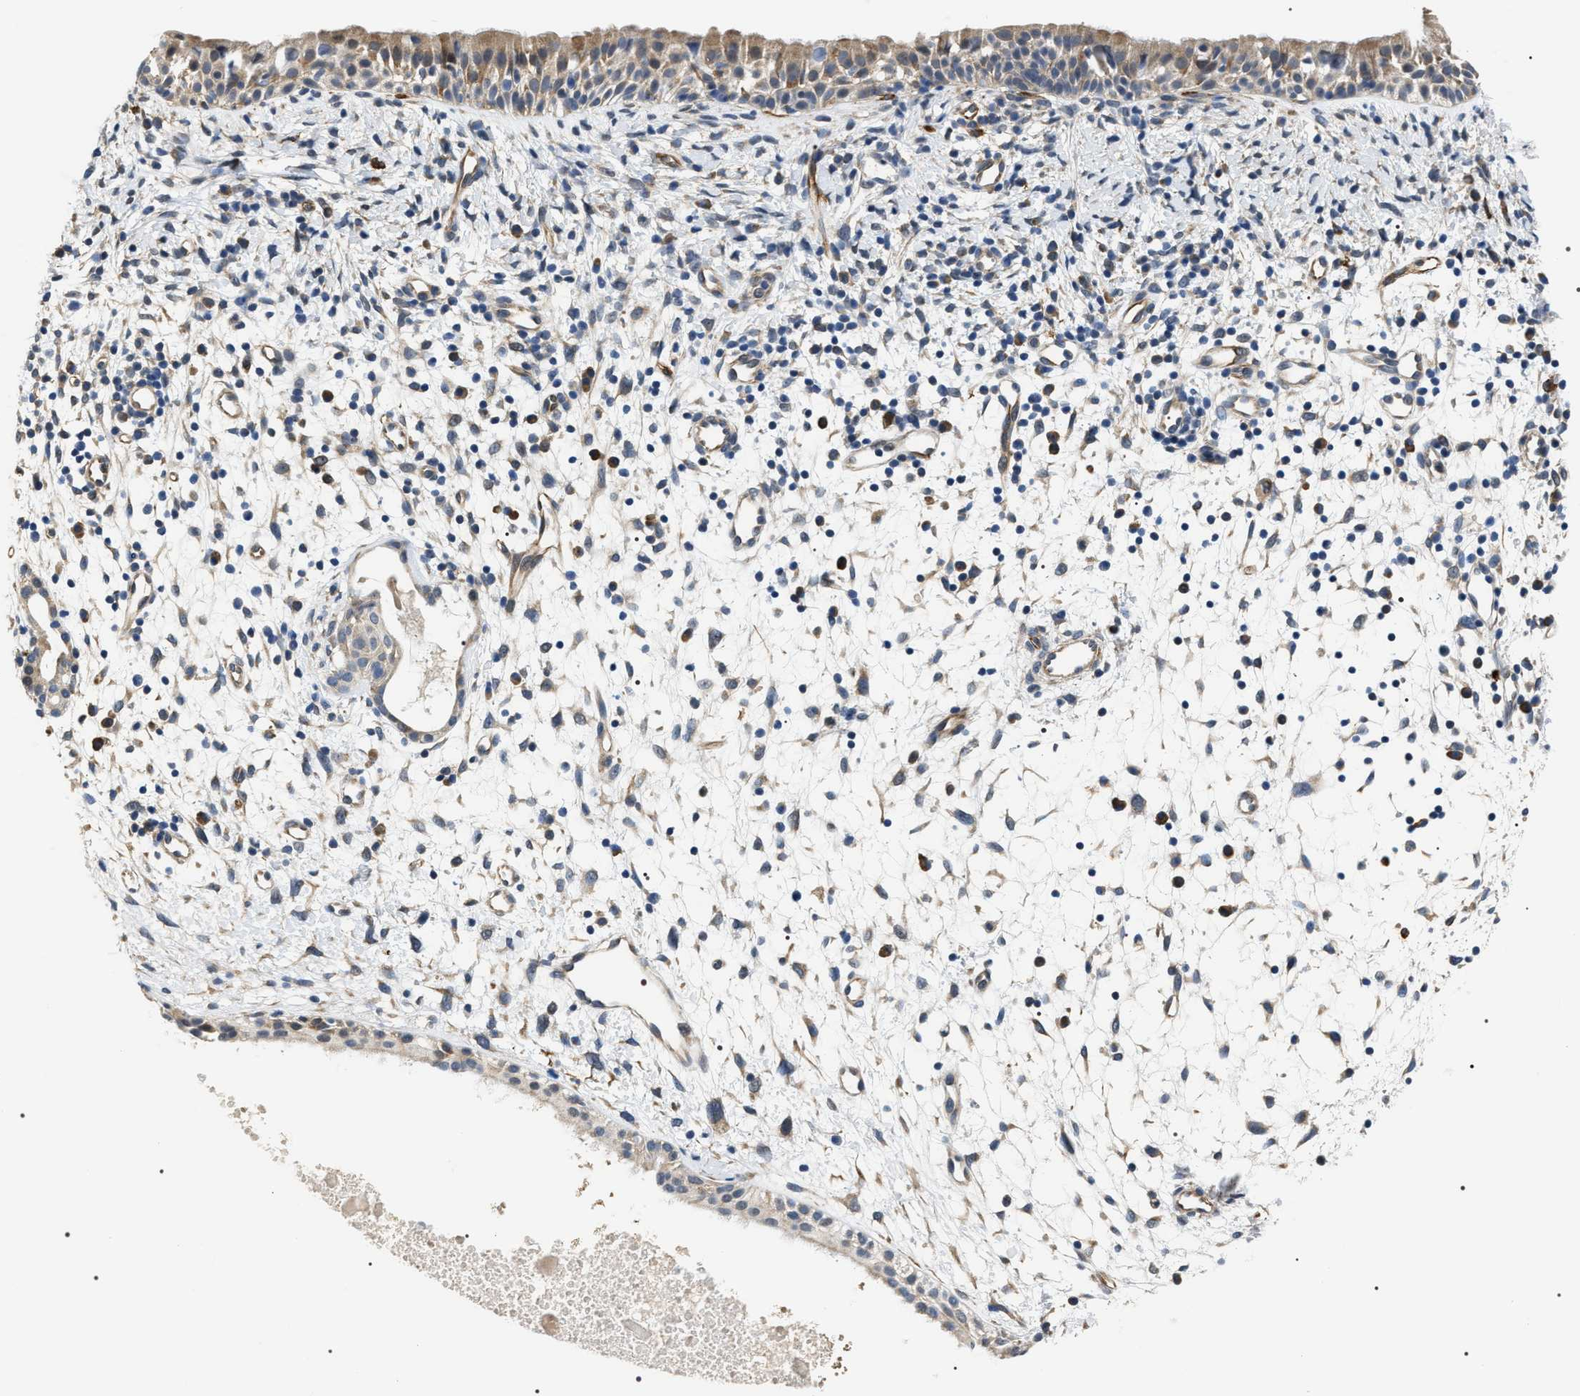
{"staining": {"intensity": "moderate", "quantity": "<25%", "location": "cytoplasmic/membranous"}, "tissue": "nasopharynx", "cell_type": "Respiratory epithelial cells", "image_type": "normal", "snomed": [{"axis": "morphology", "description": "Normal tissue, NOS"}, {"axis": "topography", "description": "Nasopharynx"}], "caption": "Nasopharynx stained with a brown dye displays moderate cytoplasmic/membranous positive staining in about <25% of respiratory epithelial cells.", "gene": "PKD1L1", "patient": {"sex": "male", "age": 22}}